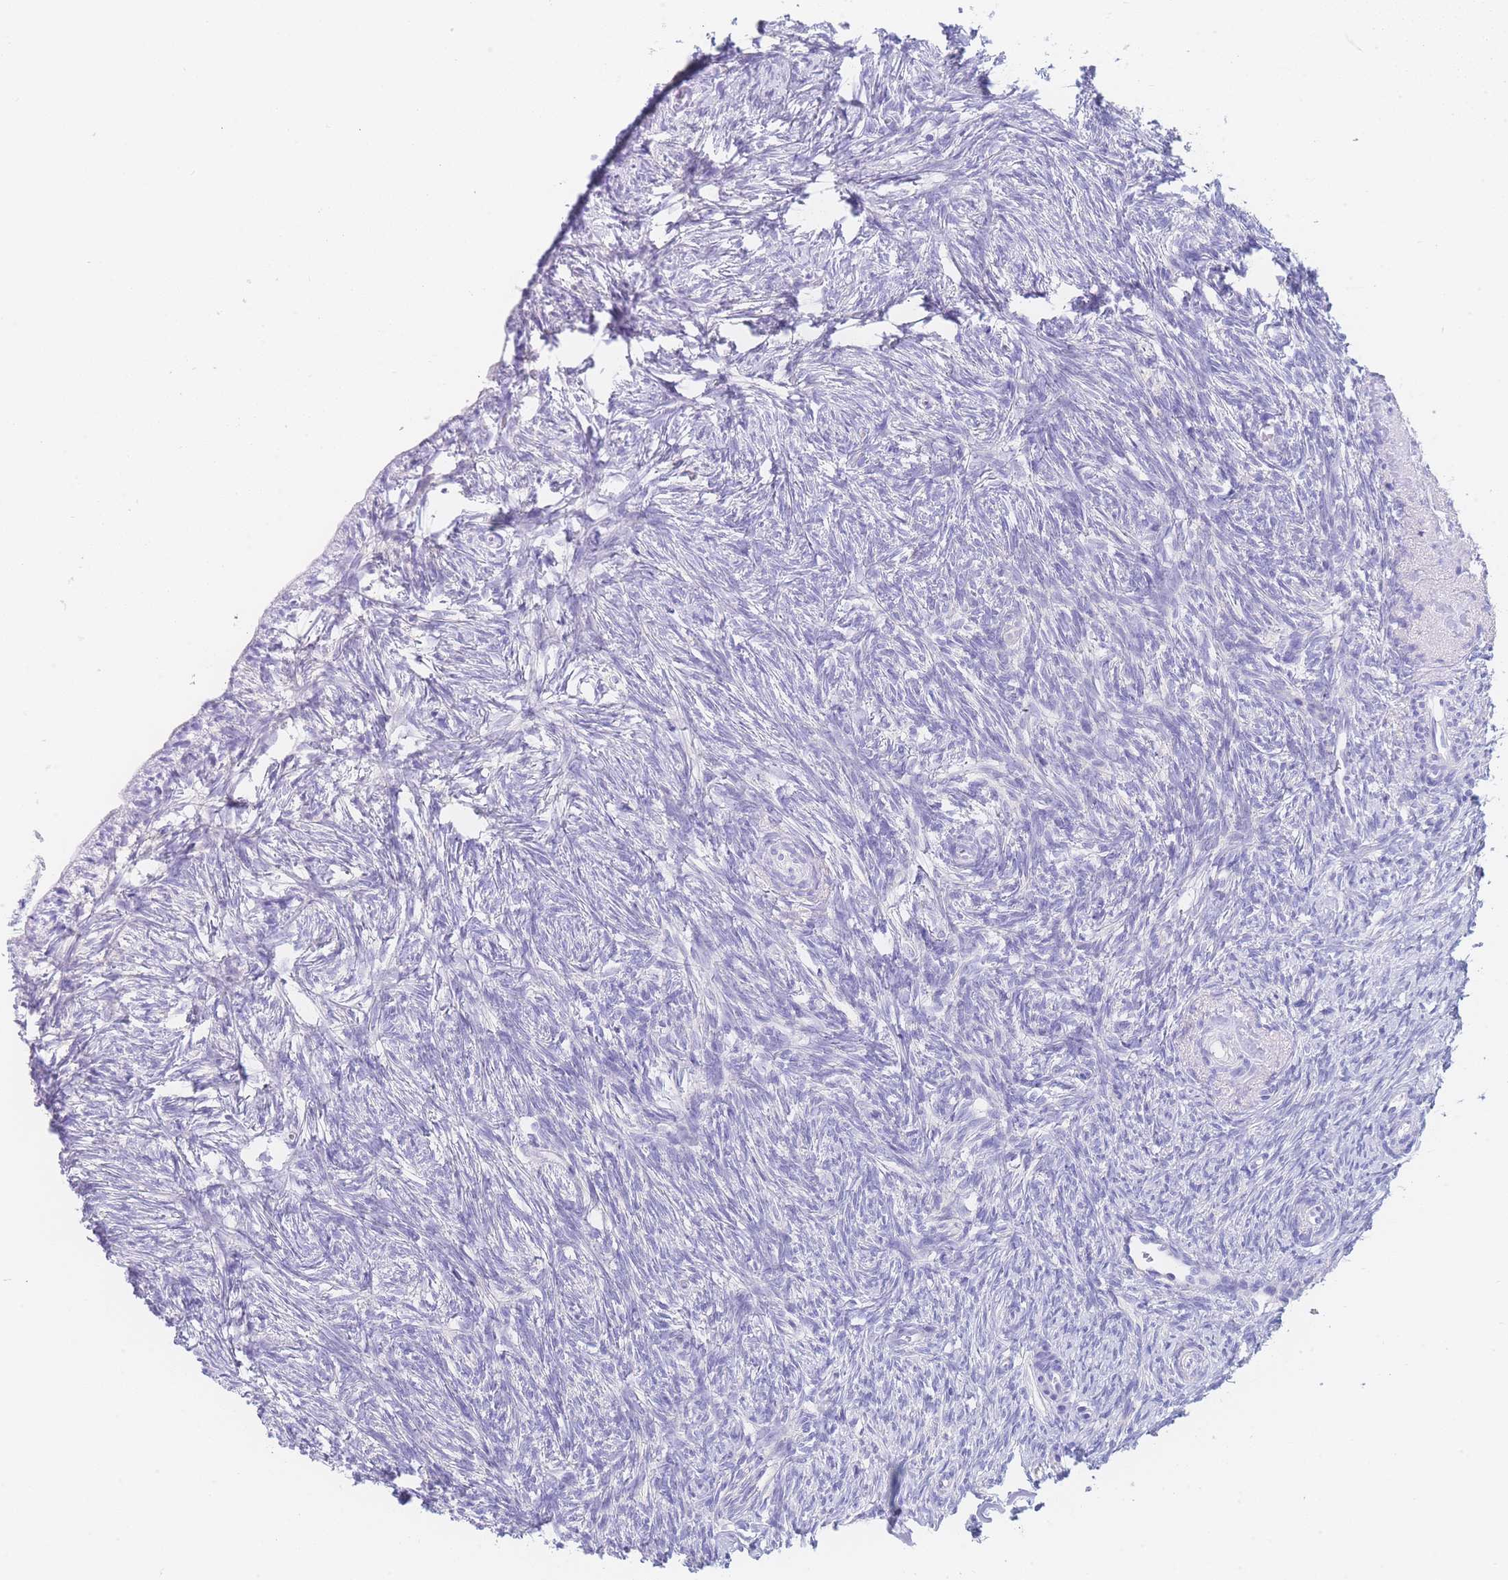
{"staining": {"intensity": "negative", "quantity": "none", "location": "none"}, "tissue": "ovary", "cell_type": "Follicle cells", "image_type": "normal", "snomed": [{"axis": "morphology", "description": "Normal tissue, NOS"}, {"axis": "topography", "description": "Ovary"}], "caption": "A micrograph of ovary stained for a protein exhibits no brown staining in follicle cells. (Brightfield microscopy of DAB immunohistochemistry at high magnification).", "gene": "LZTFL1", "patient": {"sex": "female", "age": 51}}